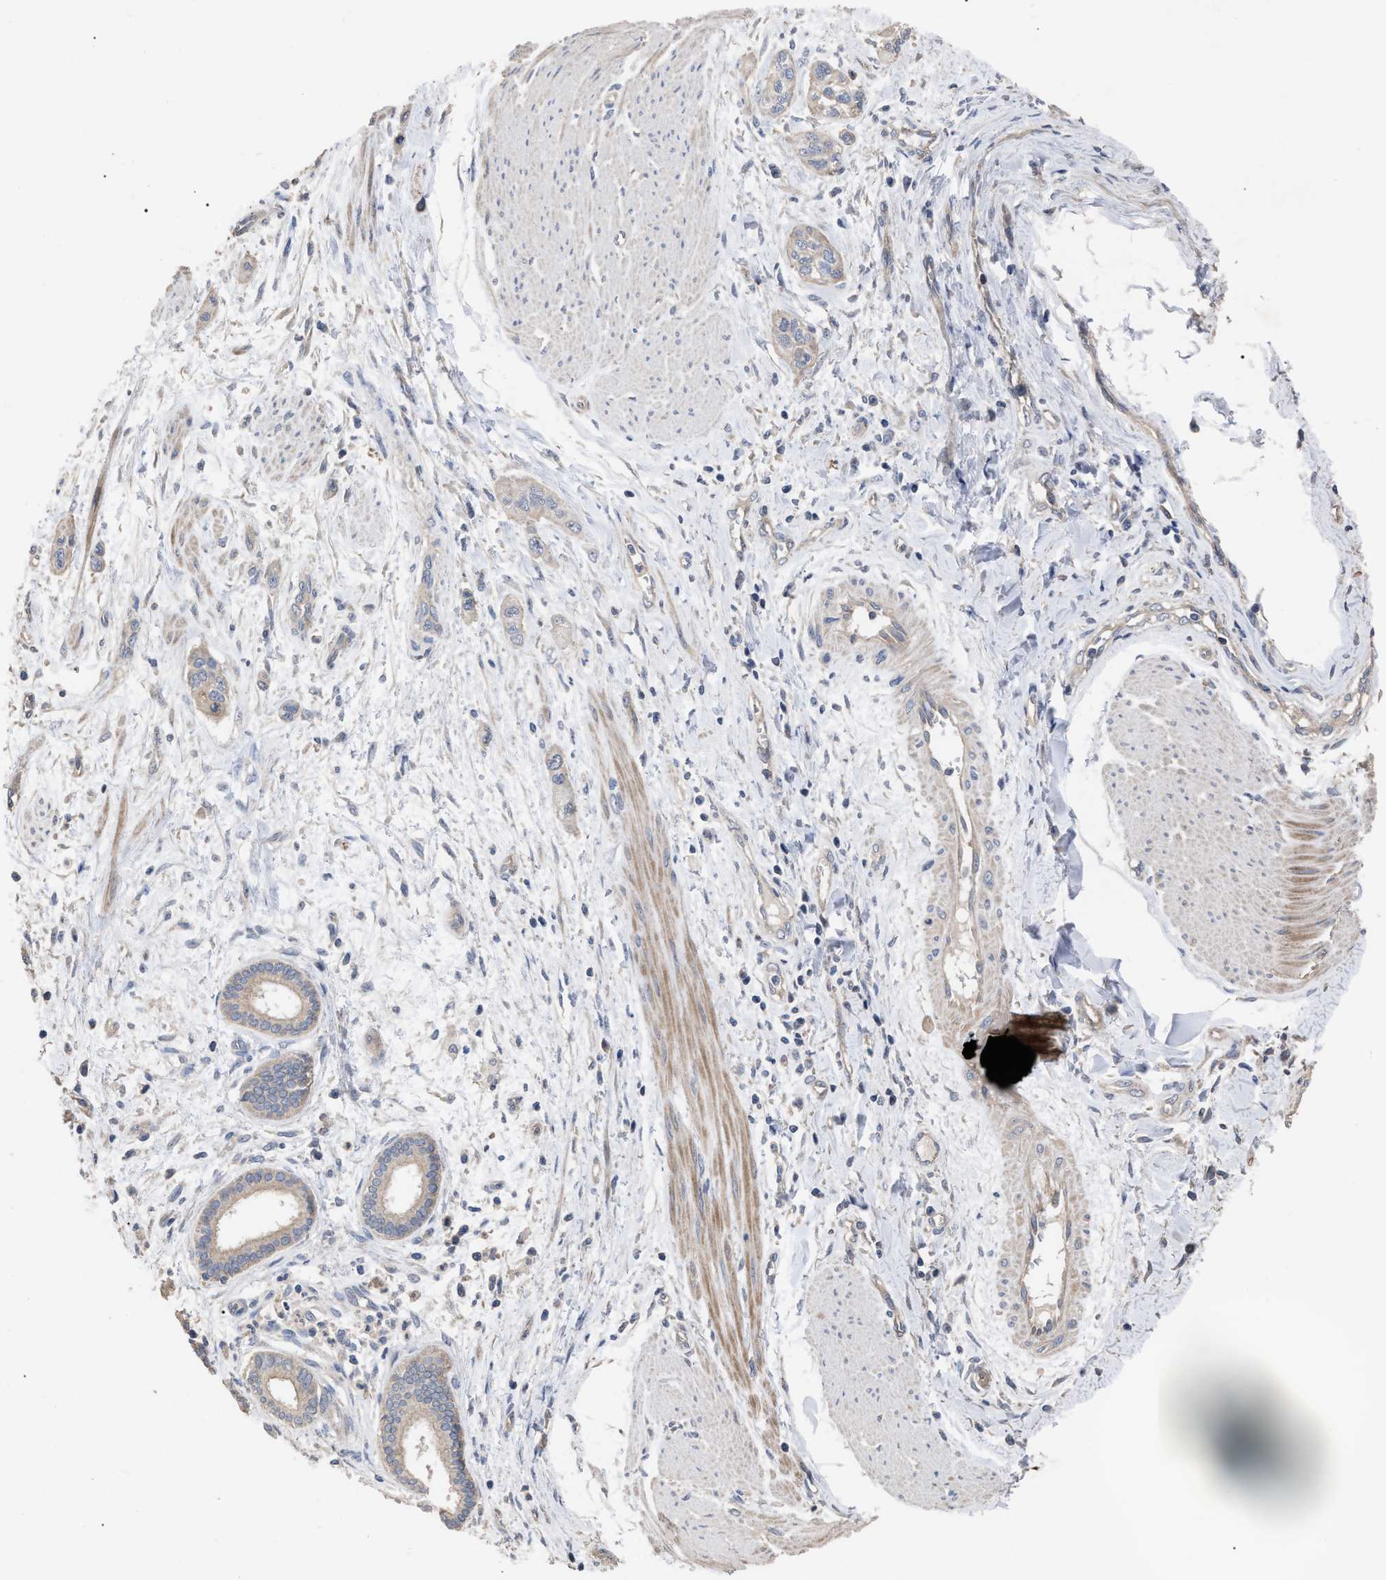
{"staining": {"intensity": "weak", "quantity": "25%-75%", "location": "cytoplasmic/membranous"}, "tissue": "pancreatic cancer", "cell_type": "Tumor cells", "image_type": "cancer", "snomed": [{"axis": "morphology", "description": "Adenocarcinoma, NOS"}, {"axis": "topography", "description": "Pancreas"}], "caption": "The histopathology image displays a brown stain indicating the presence of a protein in the cytoplasmic/membranous of tumor cells in pancreatic cancer.", "gene": "BTN2A1", "patient": {"sex": "male", "age": 74}}